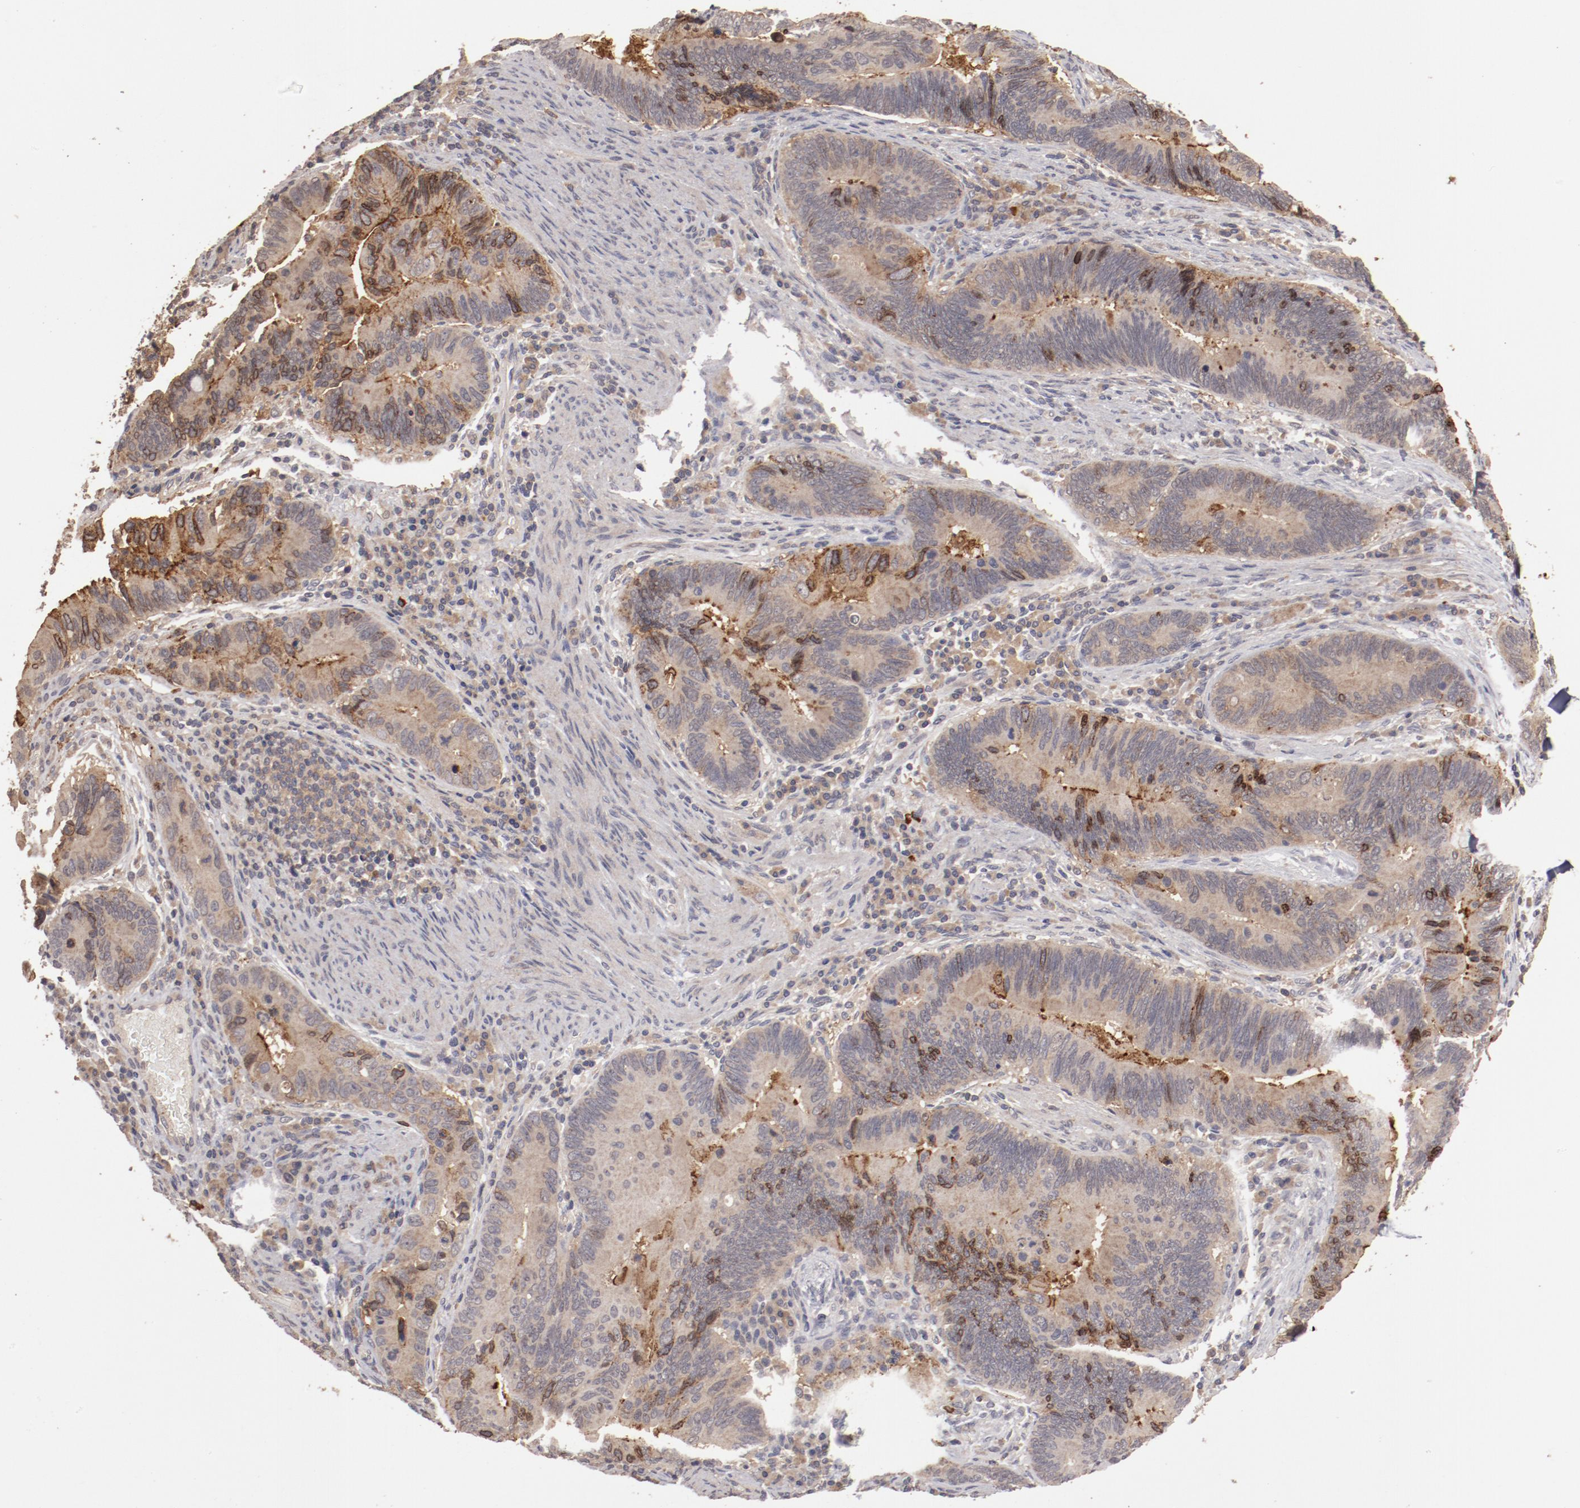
{"staining": {"intensity": "moderate", "quantity": ">75%", "location": "cytoplasmic/membranous"}, "tissue": "pancreatic cancer", "cell_type": "Tumor cells", "image_type": "cancer", "snomed": [{"axis": "morphology", "description": "Adenocarcinoma, NOS"}, {"axis": "topography", "description": "Pancreas"}], "caption": "Immunohistochemical staining of human adenocarcinoma (pancreatic) reveals medium levels of moderate cytoplasmic/membranous staining in approximately >75% of tumor cells.", "gene": "LRRC75B", "patient": {"sex": "female", "age": 70}}